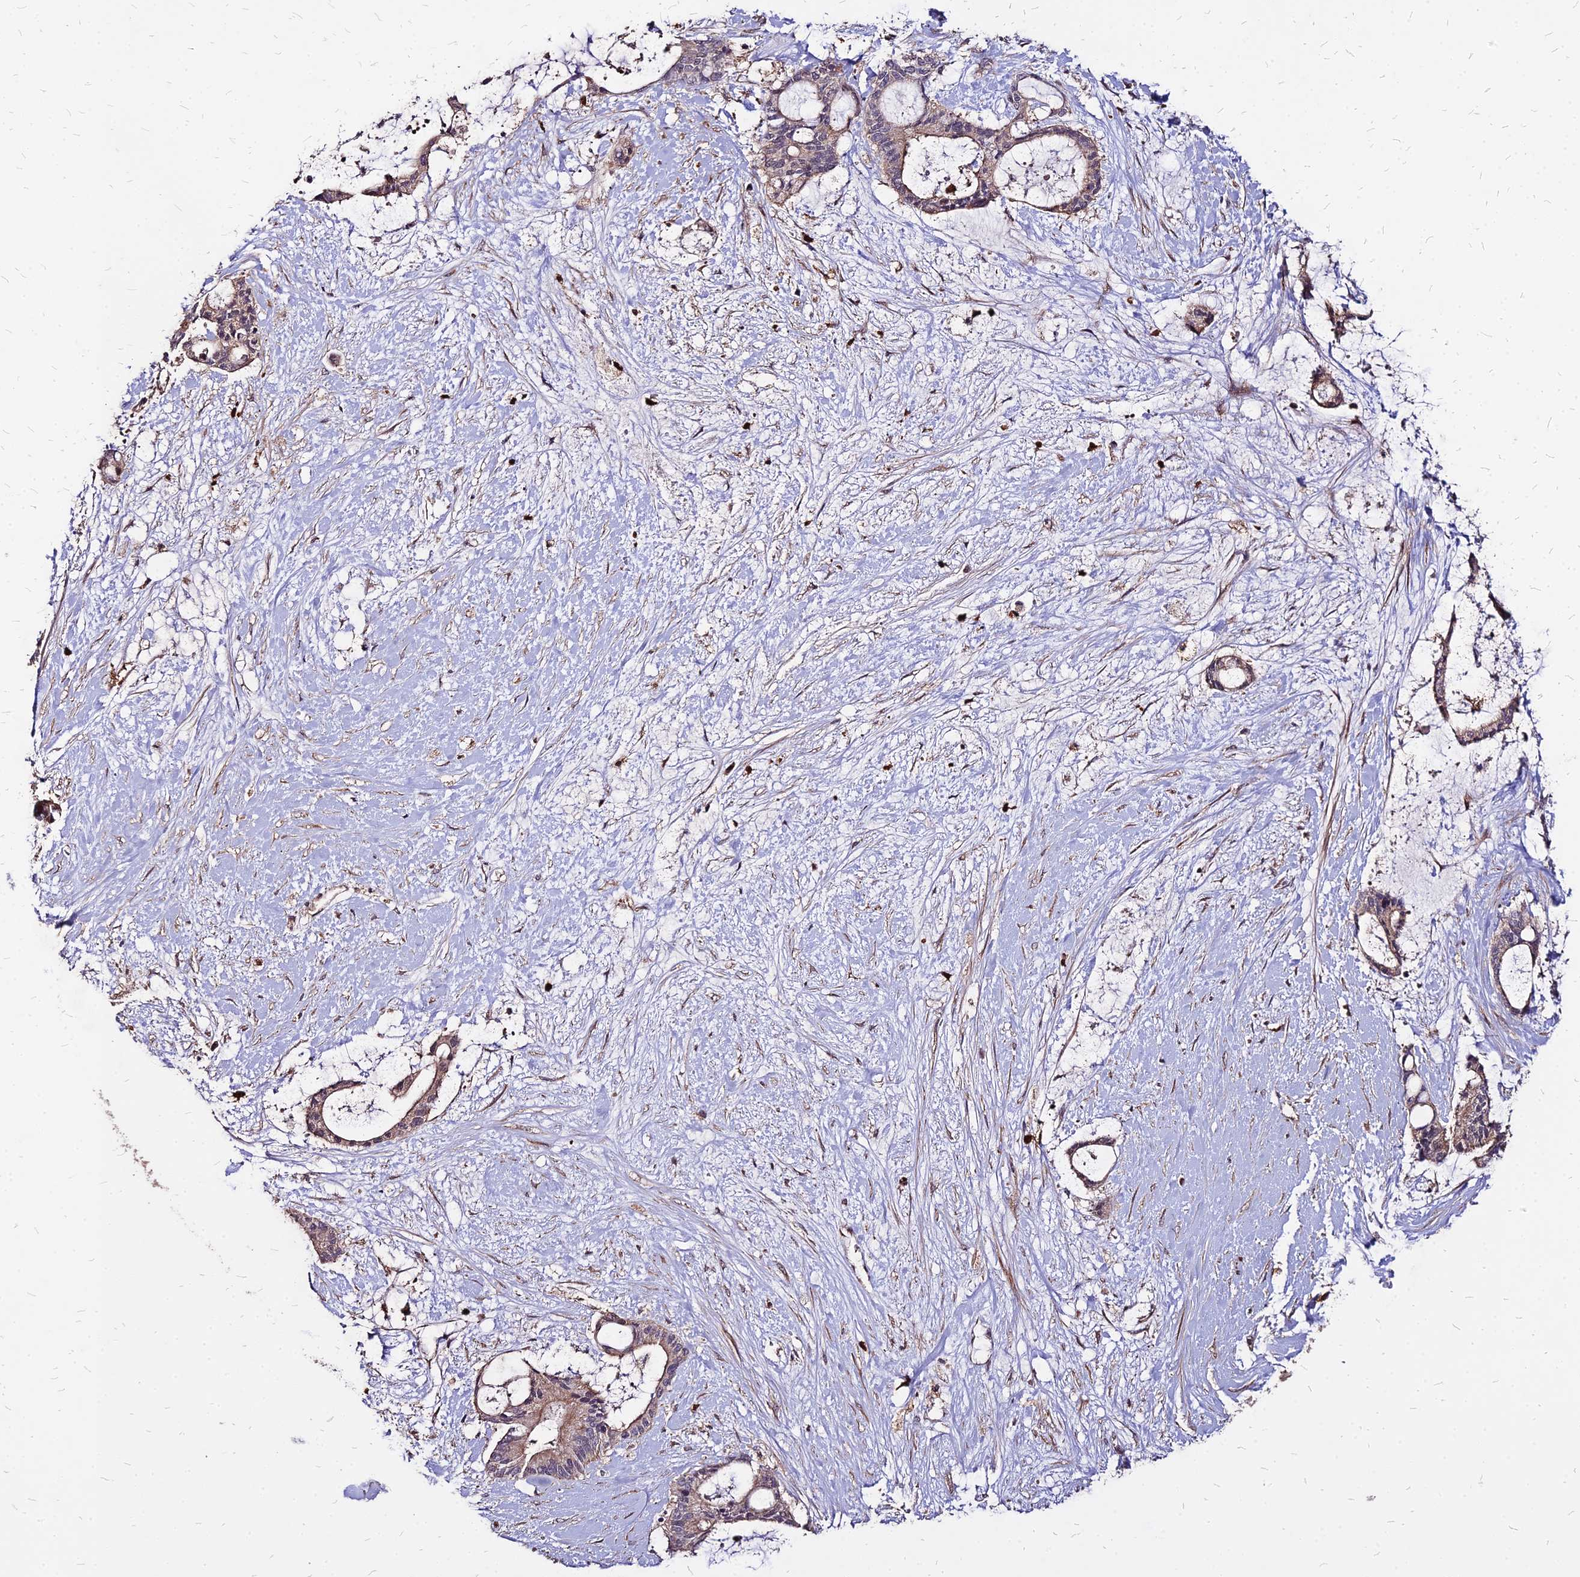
{"staining": {"intensity": "weak", "quantity": "25%-75%", "location": "cytoplasmic/membranous"}, "tissue": "liver cancer", "cell_type": "Tumor cells", "image_type": "cancer", "snomed": [{"axis": "morphology", "description": "Normal tissue, NOS"}, {"axis": "morphology", "description": "Cholangiocarcinoma"}, {"axis": "topography", "description": "Liver"}, {"axis": "topography", "description": "Peripheral nerve tissue"}], "caption": "Weak cytoplasmic/membranous protein positivity is seen in about 25%-75% of tumor cells in liver cholangiocarcinoma.", "gene": "APBA3", "patient": {"sex": "female", "age": 73}}